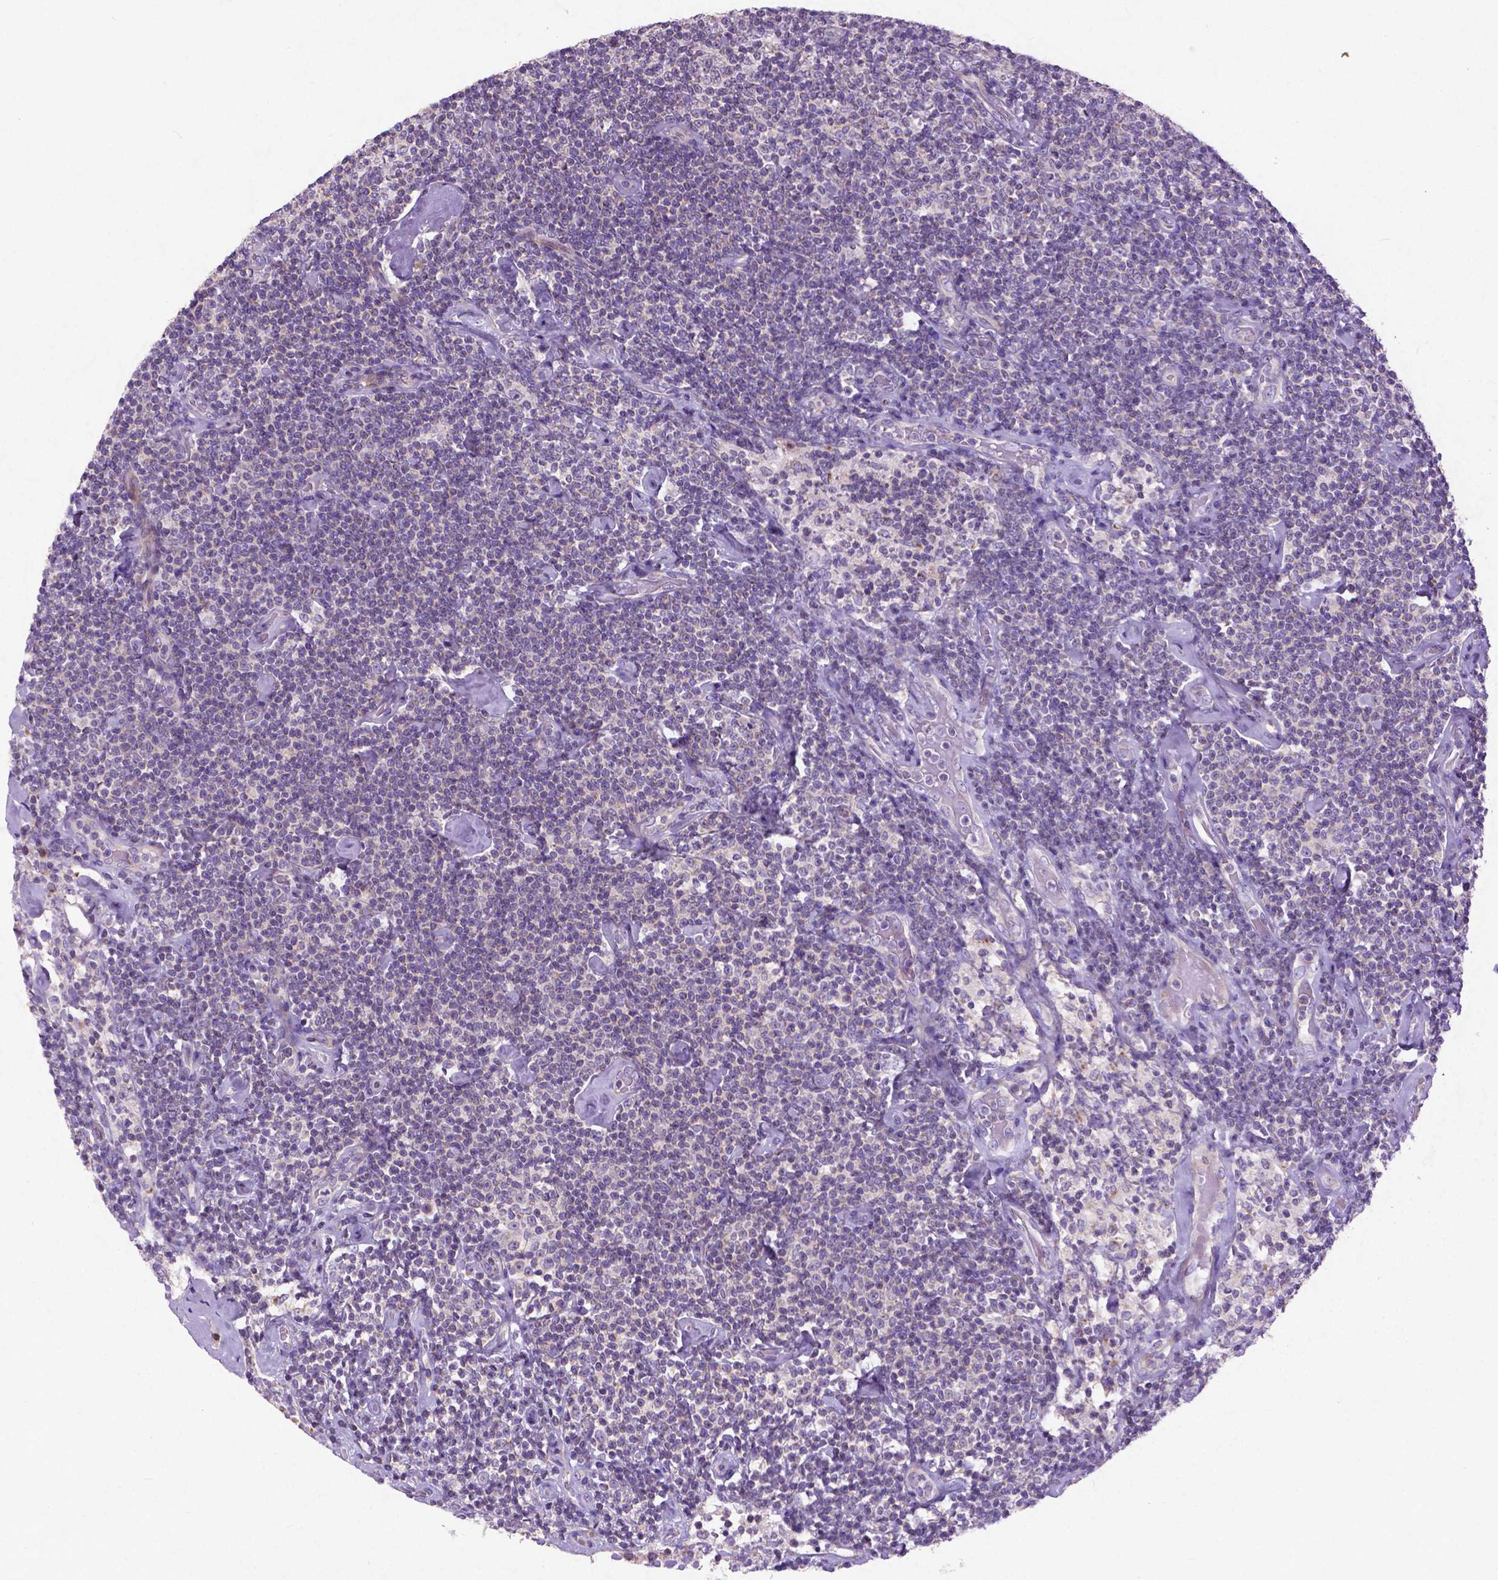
{"staining": {"intensity": "negative", "quantity": "none", "location": "none"}, "tissue": "lymphoma", "cell_type": "Tumor cells", "image_type": "cancer", "snomed": [{"axis": "morphology", "description": "Malignant lymphoma, non-Hodgkin's type, Low grade"}, {"axis": "topography", "description": "Lymph node"}], "caption": "Tumor cells are negative for brown protein staining in low-grade malignant lymphoma, non-Hodgkin's type.", "gene": "ATG4D", "patient": {"sex": "male", "age": 81}}